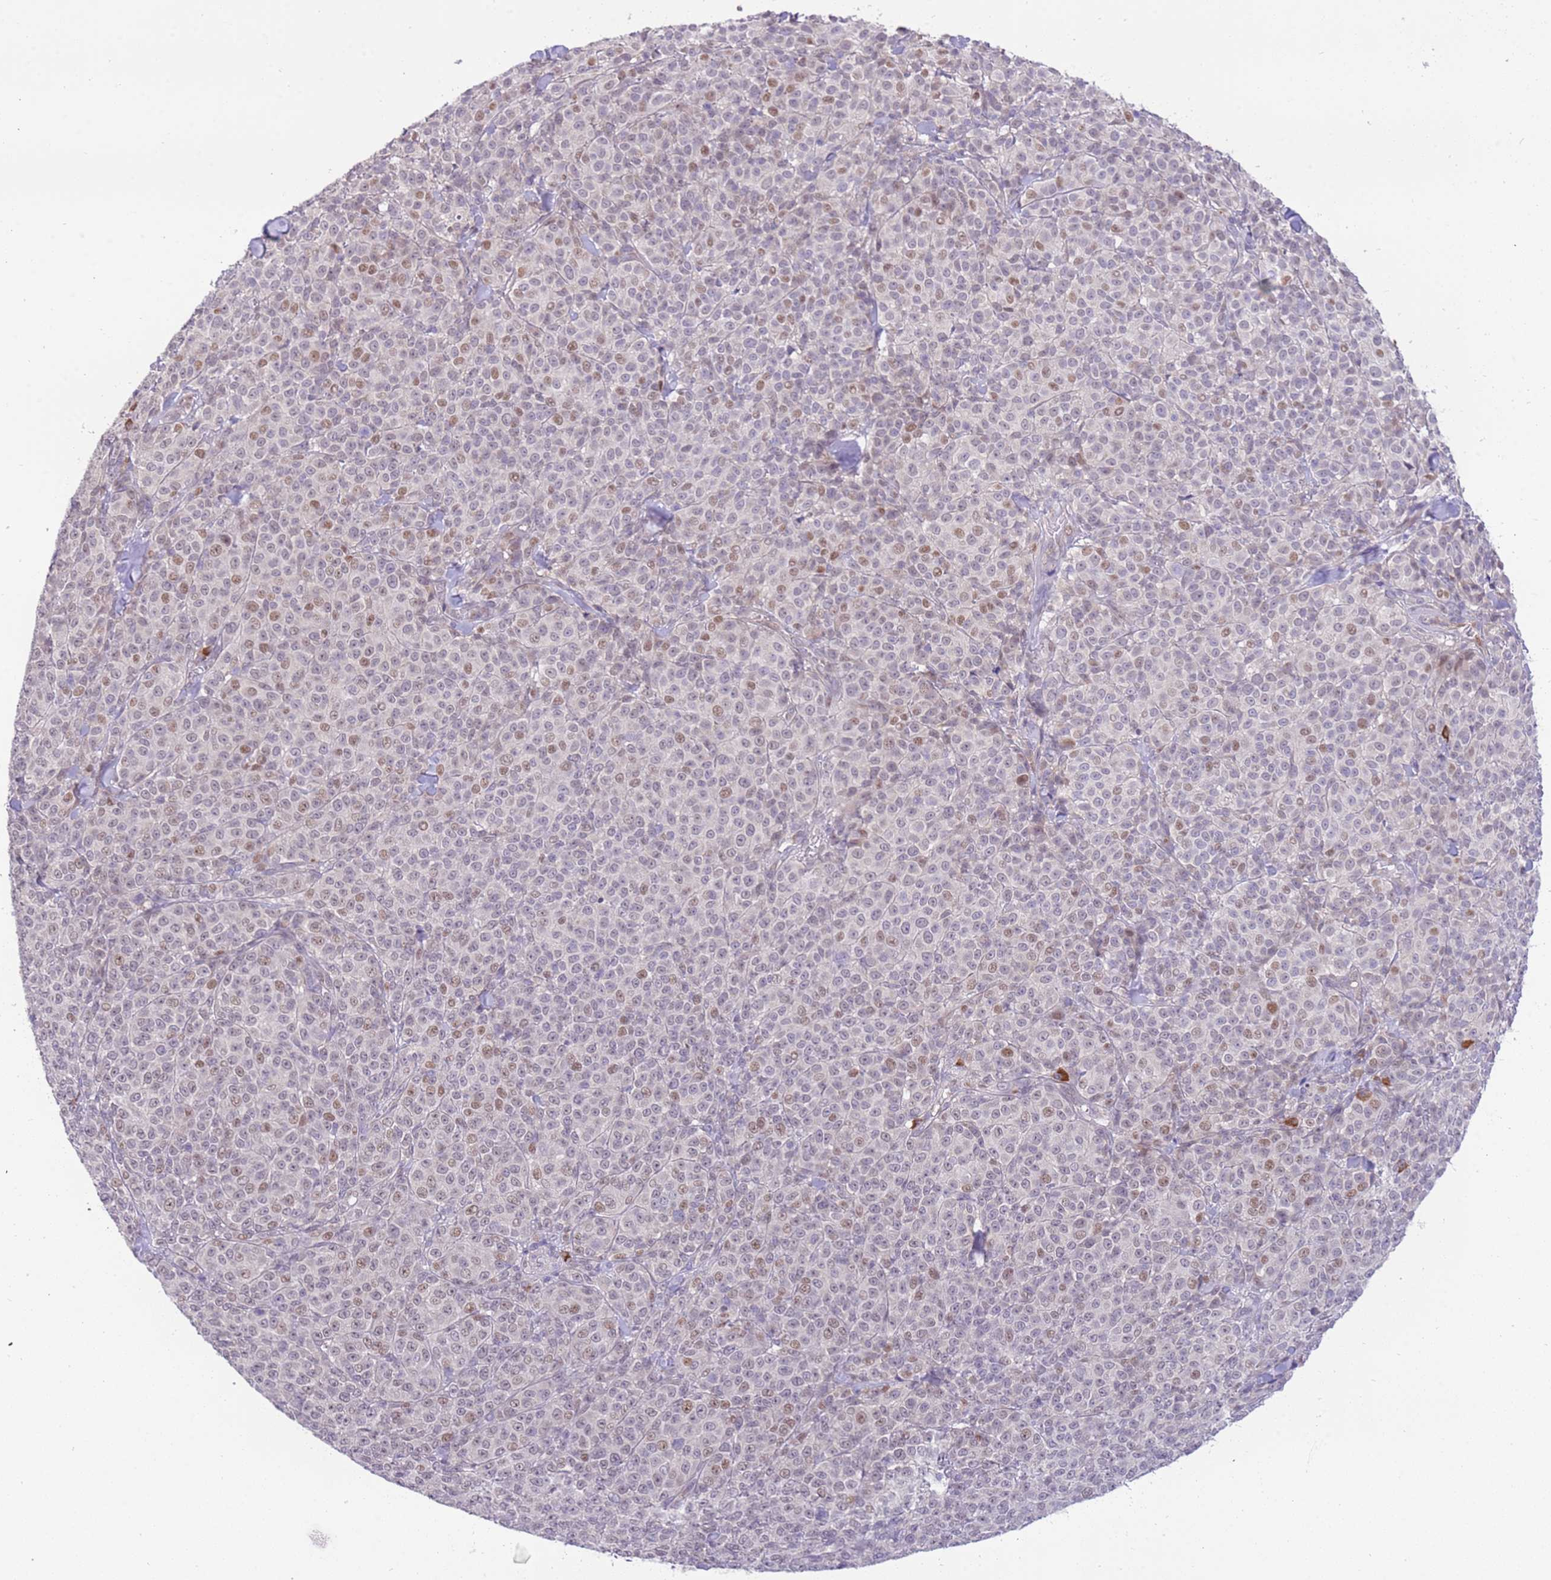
{"staining": {"intensity": "weak", "quantity": "25%-75%", "location": "nuclear"}, "tissue": "melanoma", "cell_type": "Tumor cells", "image_type": "cancer", "snomed": [{"axis": "morphology", "description": "Normal tissue, NOS"}, {"axis": "morphology", "description": "Malignant melanoma, NOS"}, {"axis": "topography", "description": "Skin"}], "caption": "Immunohistochemical staining of malignant melanoma shows weak nuclear protein staining in approximately 25%-75% of tumor cells.", "gene": "MAGEF1", "patient": {"sex": "female", "age": 34}}